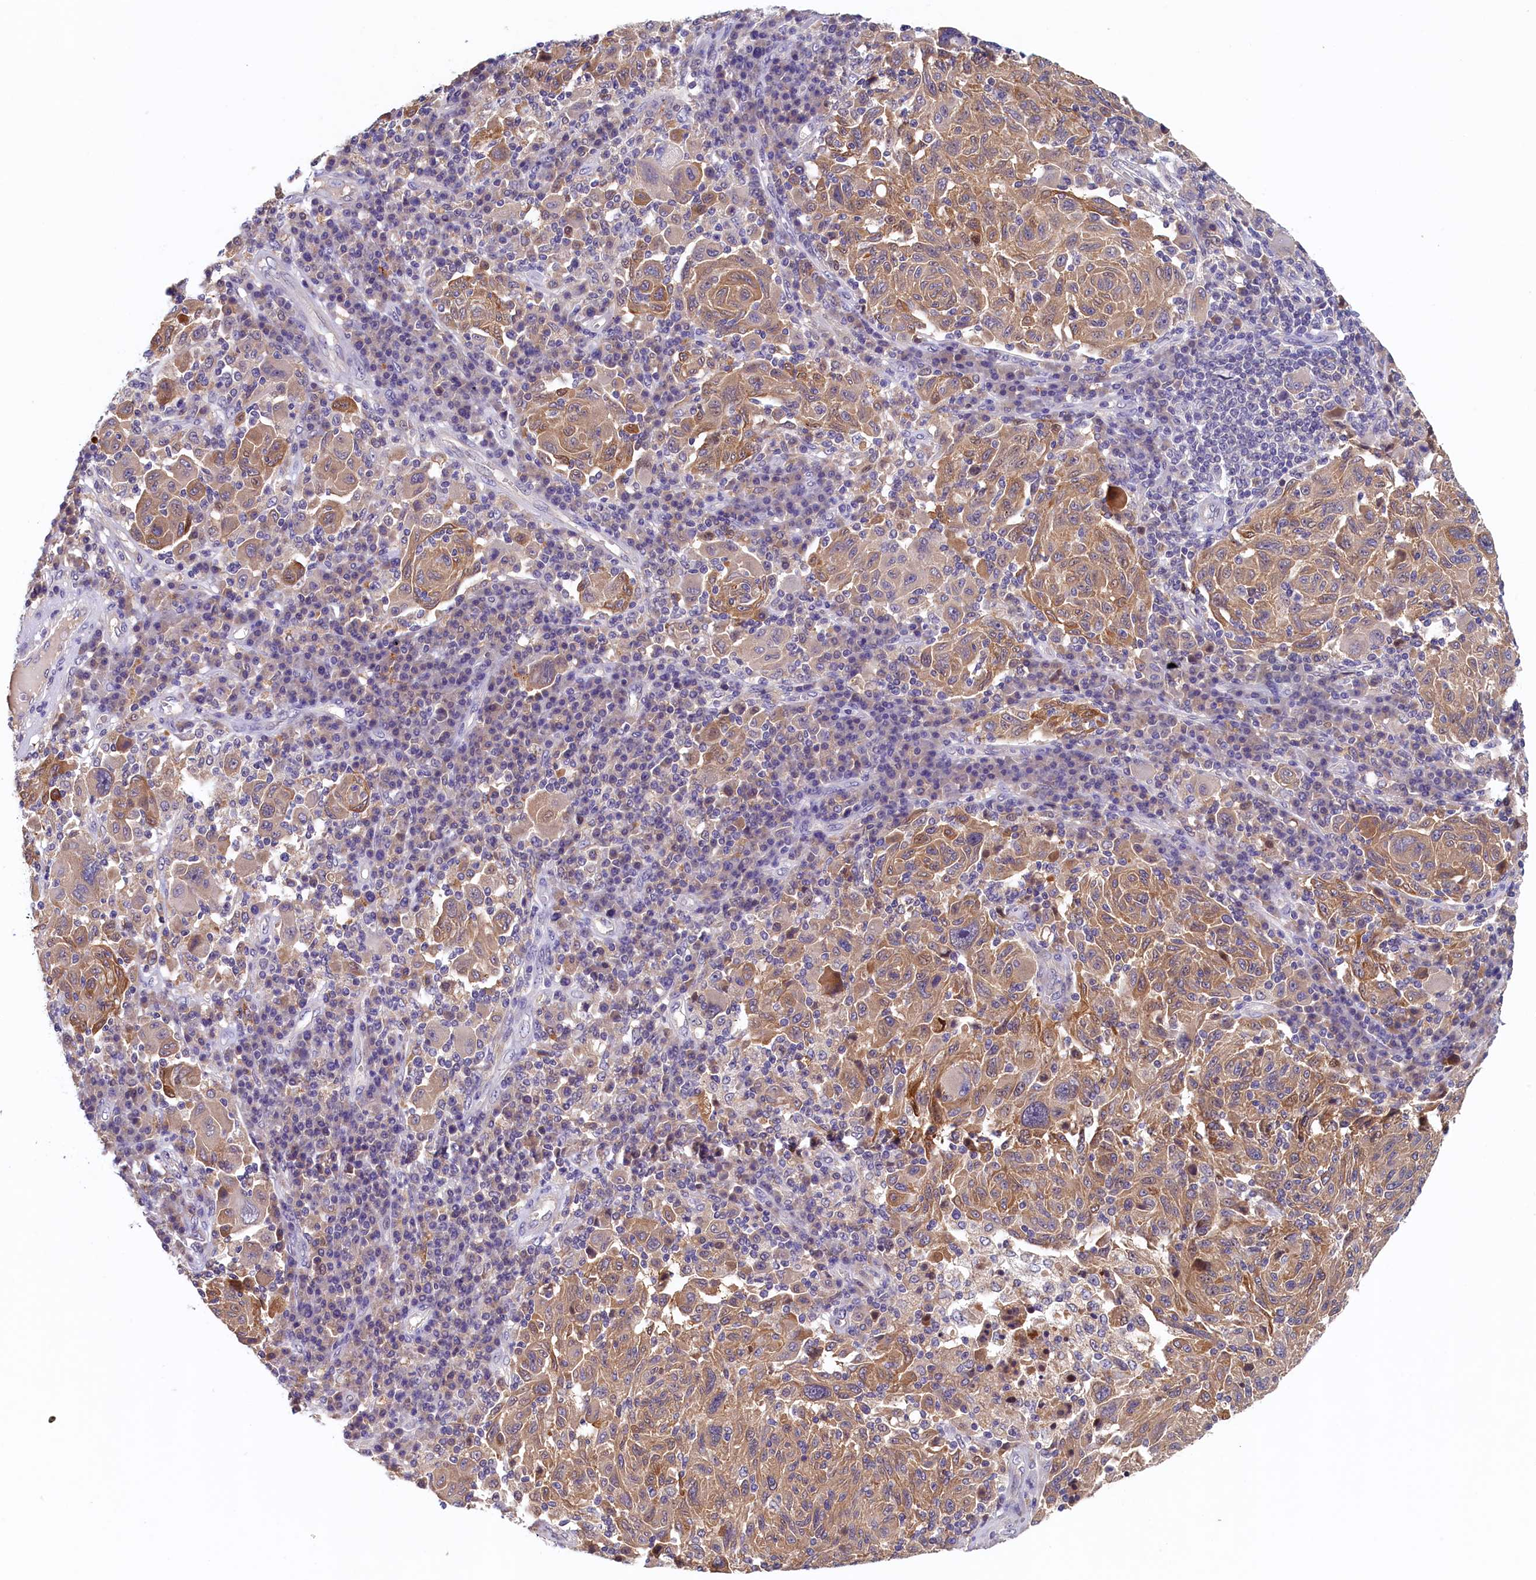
{"staining": {"intensity": "moderate", "quantity": "25%-75%", "location": "cytoplasmic/membranous"}, "tissue": "melanoma", "cell_type": "Tumor cells", "image_type": "cancer", "snomed": [{"axis": "morphology", "description": "Malignant melanoma, NOS"}, {"axis": "topography", "description": "Skin"}], "caption": "Immunohistochemical staining of malignant melanoma demonstrates moderate cytoplasmic/membranous protein staining in about 25%-75% of tumor cells.", "gene": "NUBP2", "patient": {"sex": "male", "age": 53}}